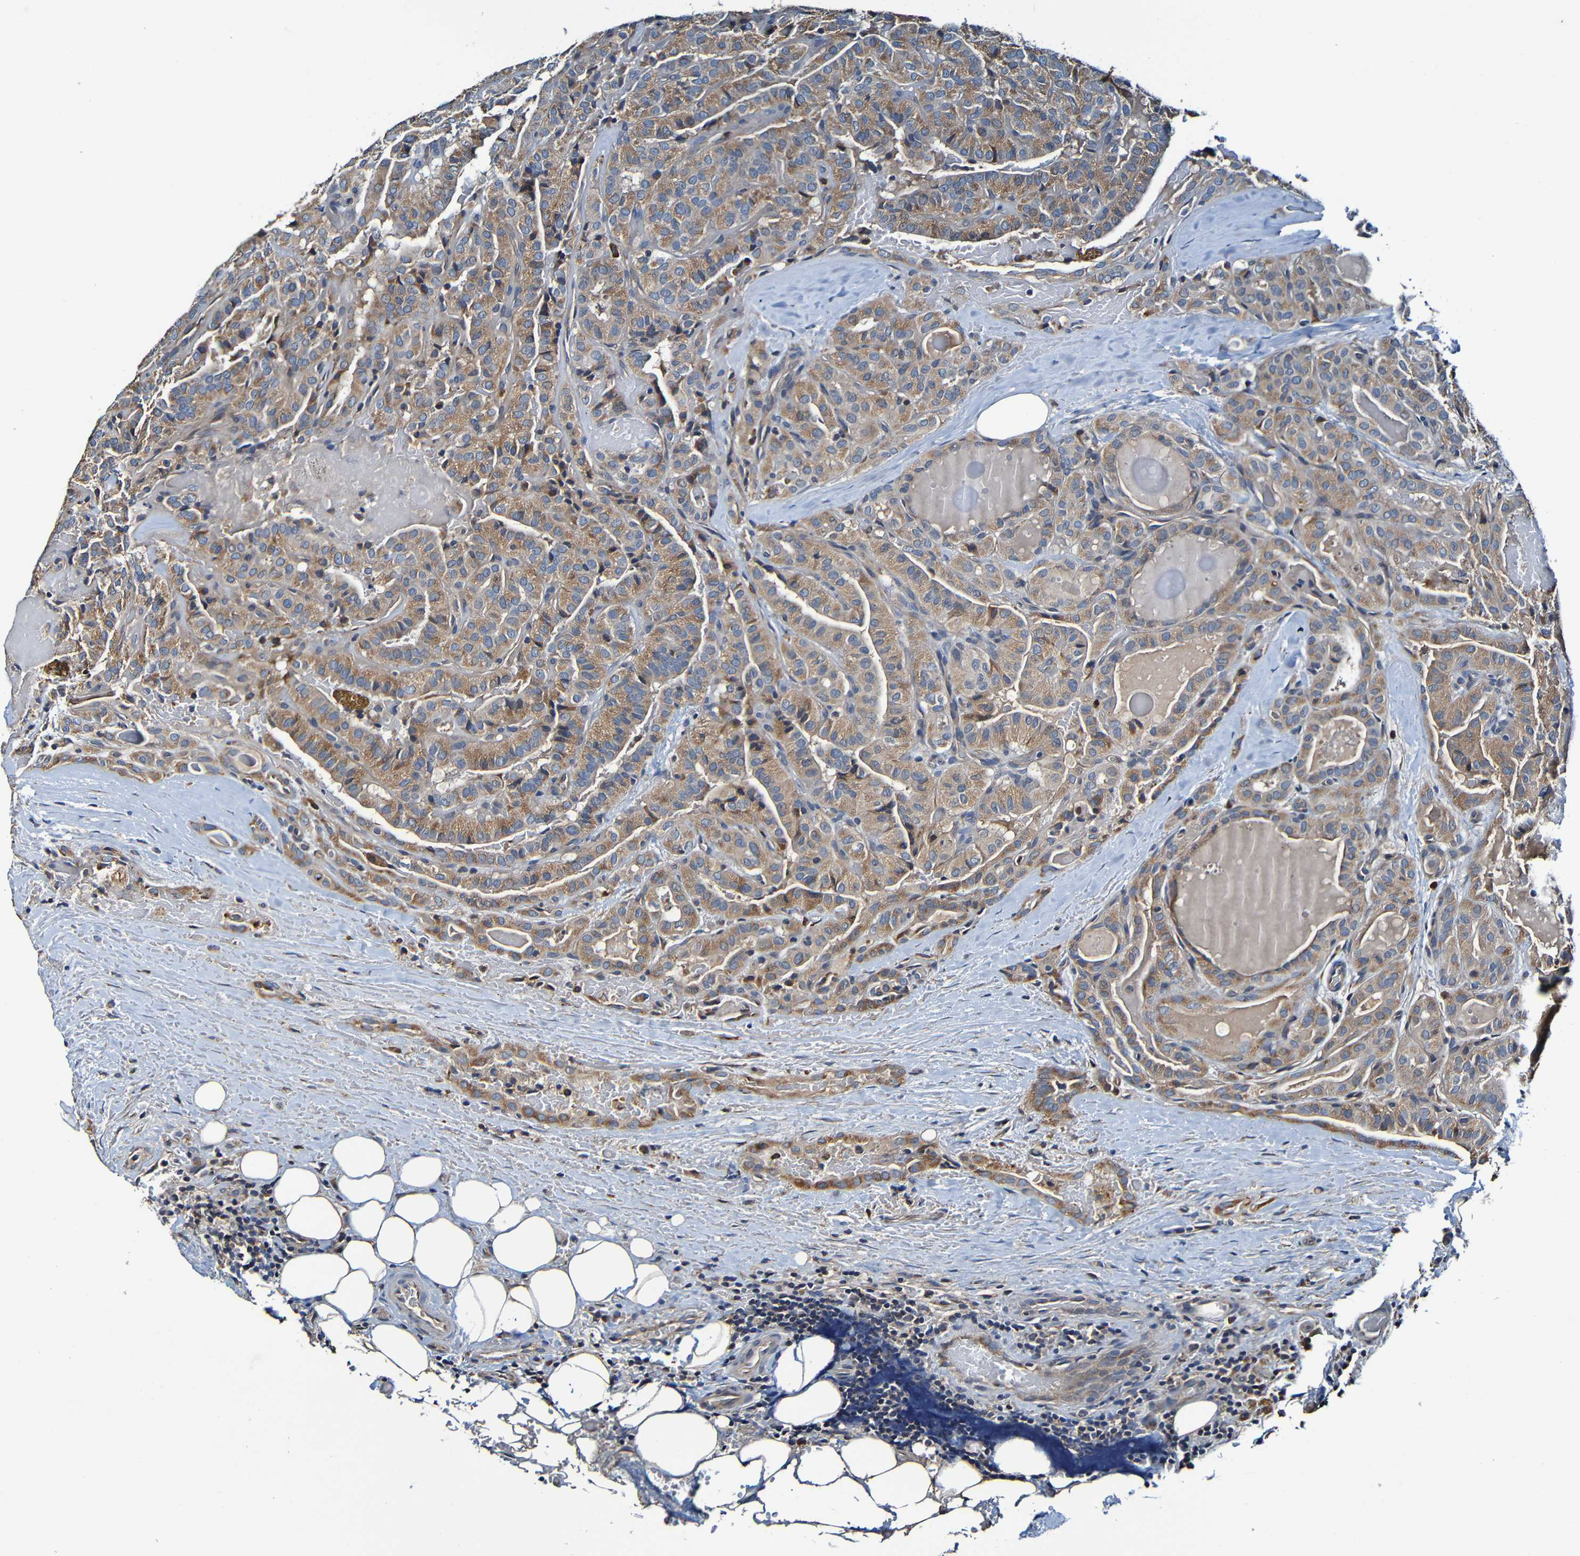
{"staining": {"intensity": "moderate", "quantity": ">75%", "location": "cytoplasmic/membranous"}, "tissue": "head and neck cancer", "cell_type": "Tumor cells", "image_type": "cancer", "snomed": [{"axis": "morphology", "description": "Squamous cell carcinoma, NOS"}, {"axis": "topography", "description": "Oral tissue"}, {"axis": "topography", "description": "Head-Neck"}], "caption": "This histopathology image displays immunohistochemistry staining of human head and neck cancer (squamous cell carcinoma), with medium moderate cytoplasmic/membranous positivity in about >75% of tumor cells.", "gene": "ADAM15", "patient": {"sex": "female", "age": 50}}